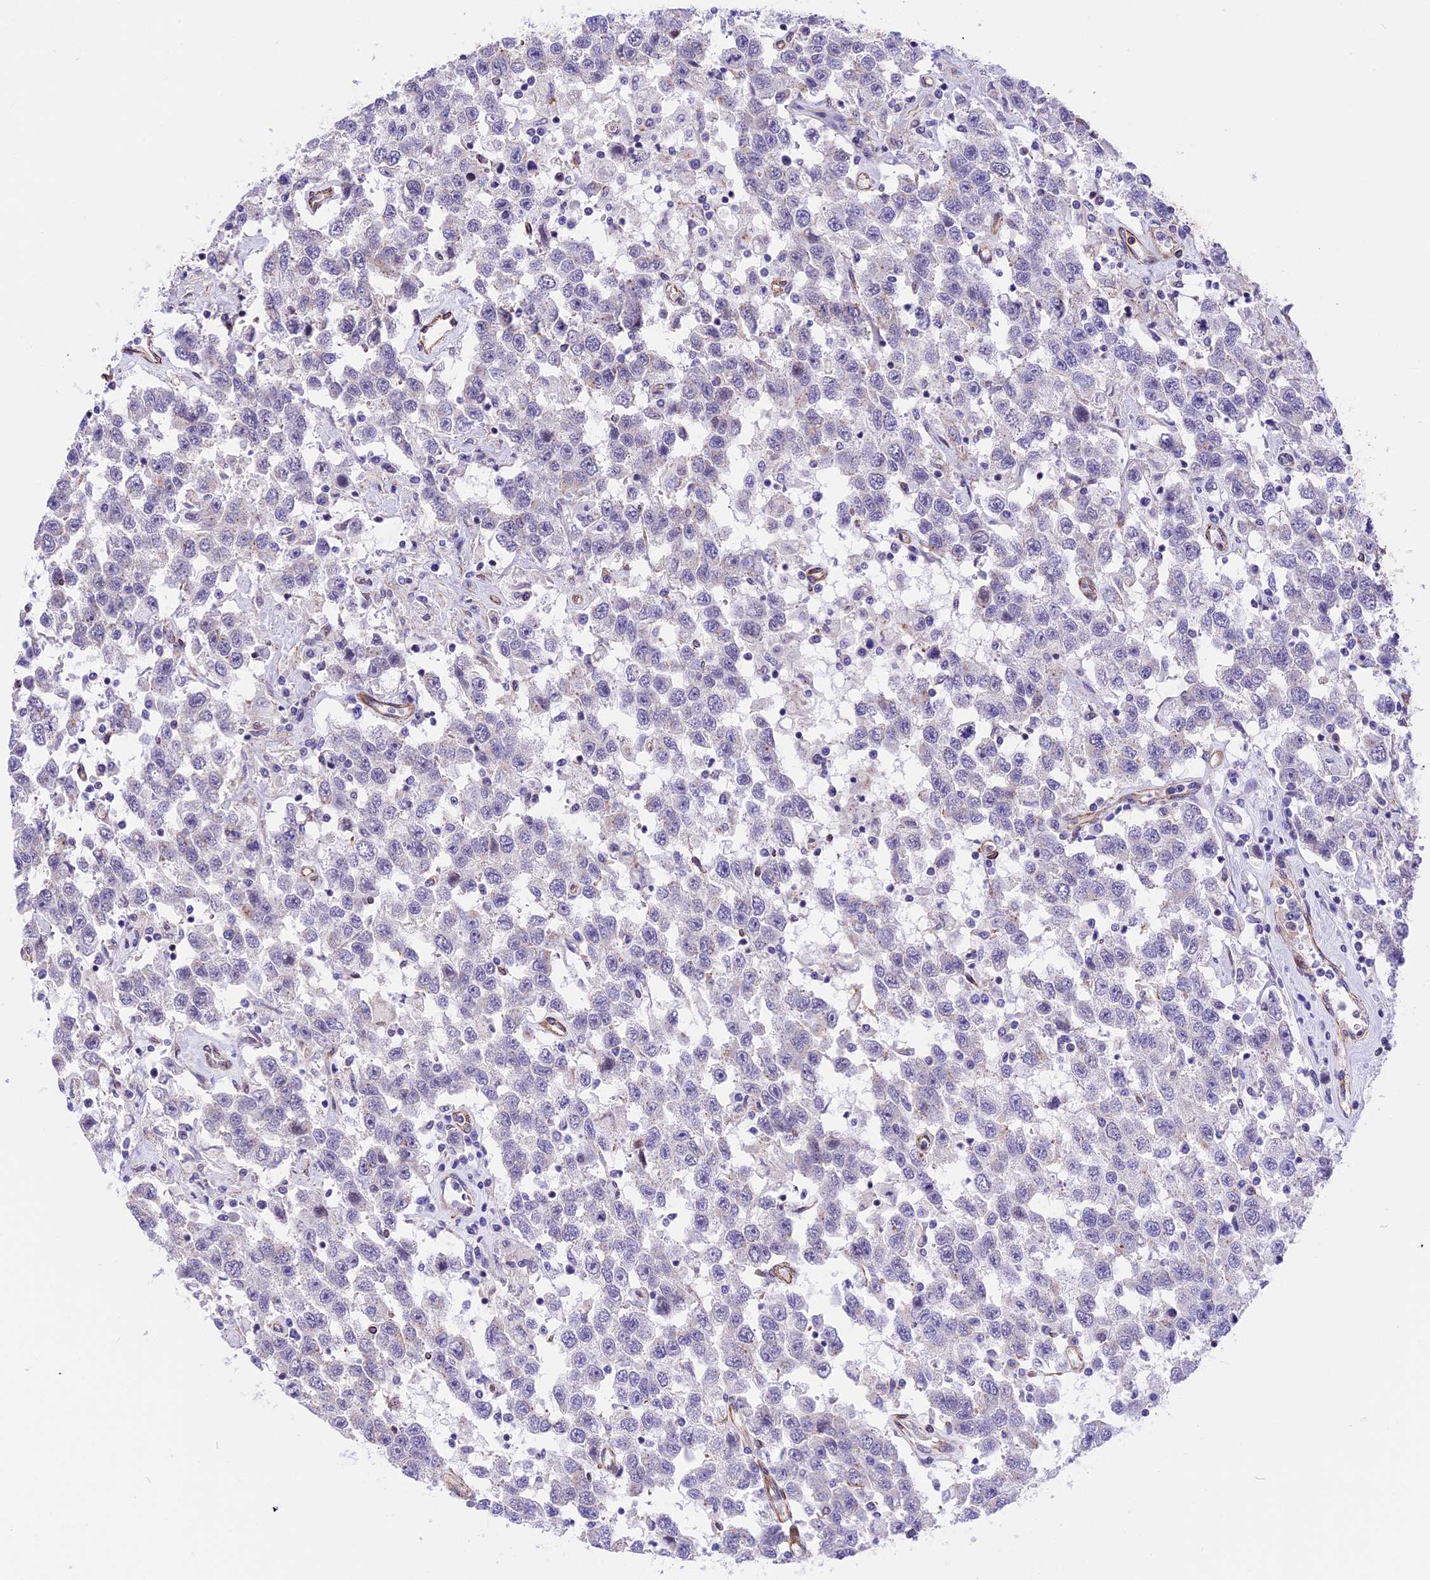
{"staining": {"intensity": "negative", "quantity": "none", "location": "none"}, "tissue": "testis cancer", "cell_type": "Tumor cells", "image_type": "cancer", "snomed": [{"axis": "morphology", "description": "Seminoma, NOS"}, {"axis": "topography", "description": "Testis"}], "caption": "DAB immunohistochemical staining of human testis cancer (seminoma) displays no significant expression in tumor cells.", "gene": "R3HDM4", "patient": {"sex": "male", "age": 41}}